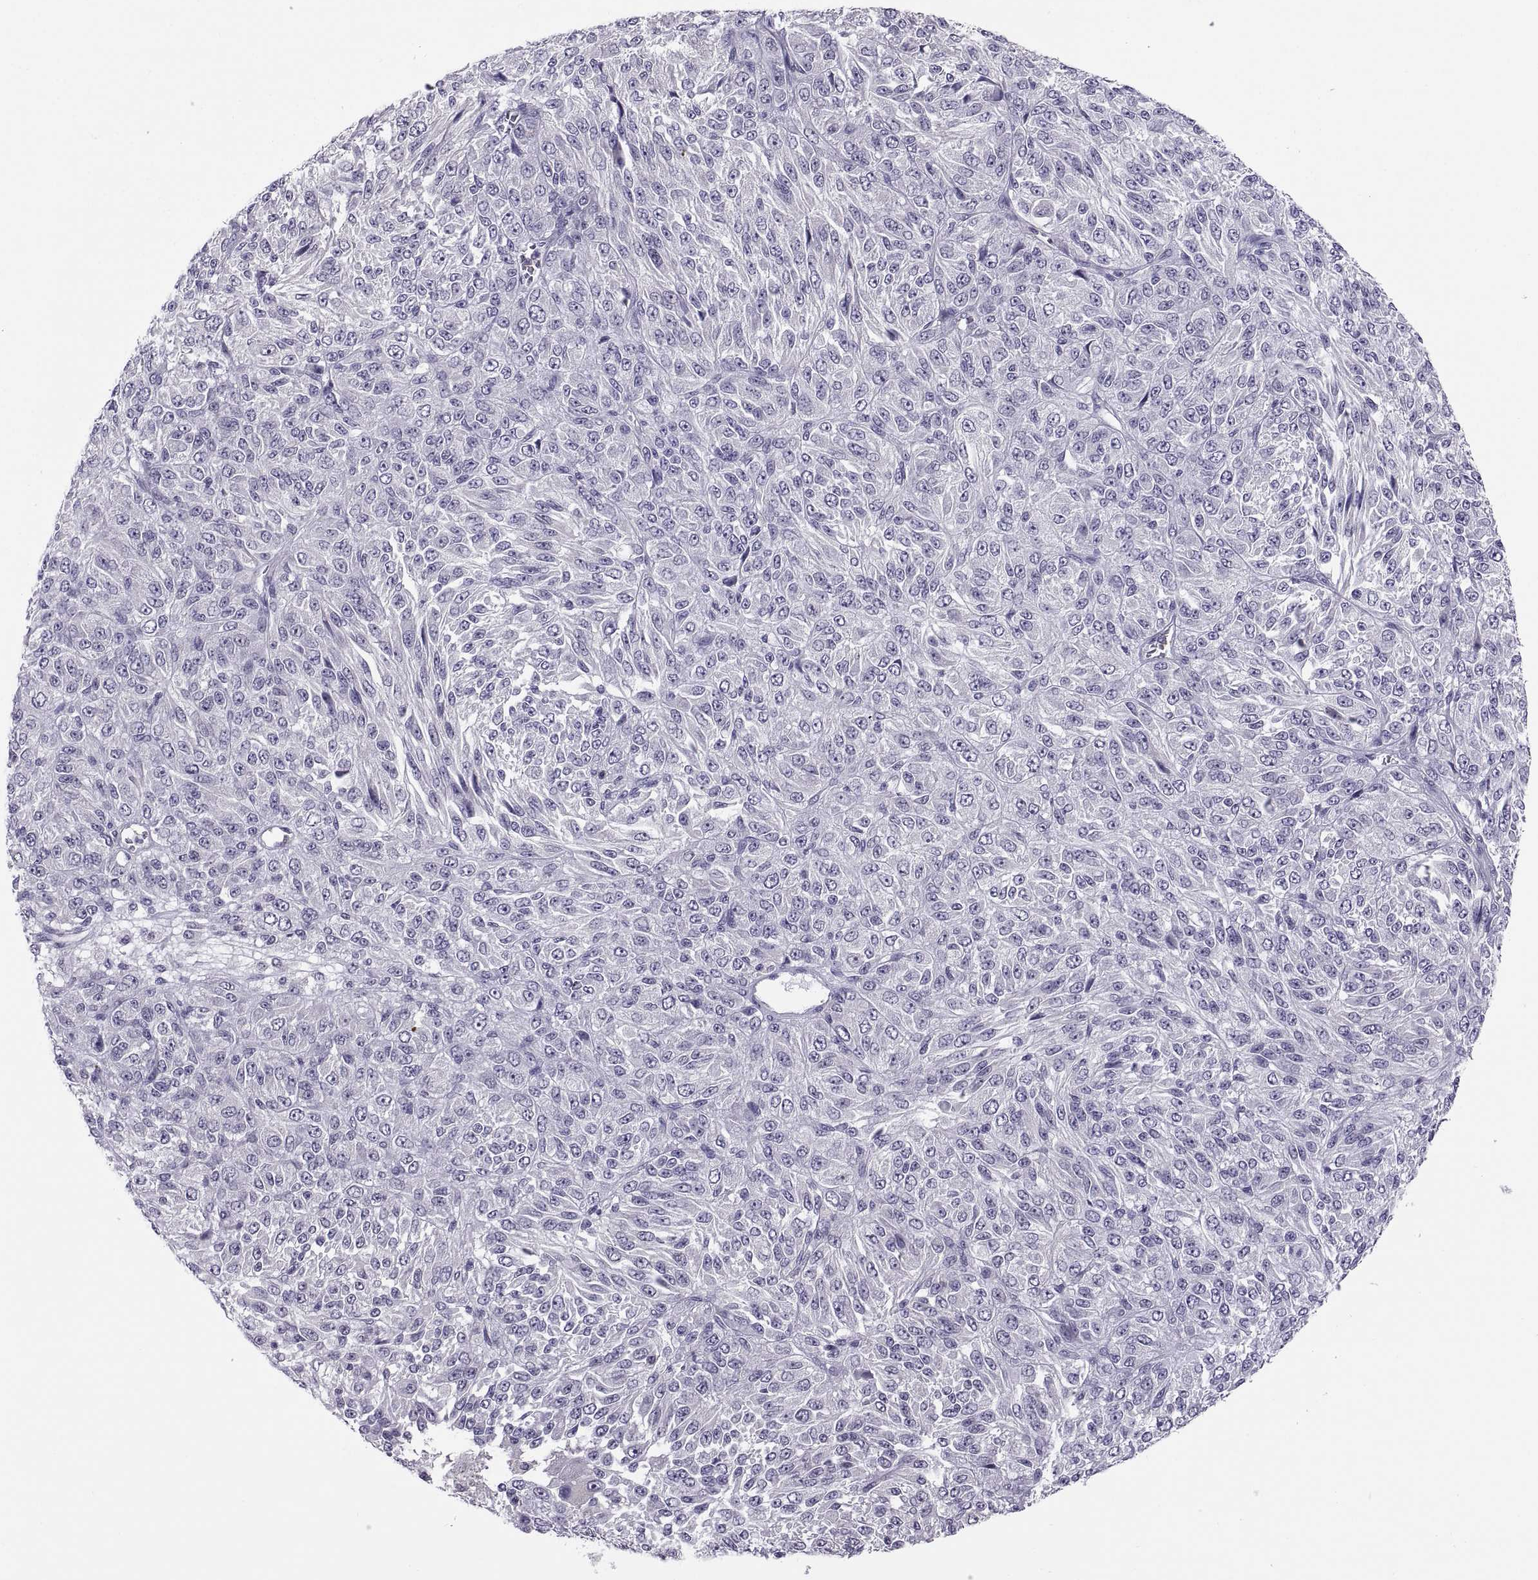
{"staining": {"intensity": "negative", "quantity": "none", "location": "none"}, "tissue": "melanoma", "cell_type": "Tumor cells", "image_type": "cancer", "snomed": [{"axis": "morphology", "description": "Malignant melanoma, Metastatic site"}, {"axis": "topography", "description": "Brain"}], "caption": "The immunohistochemistry micrograph has no significant staining in tumor cells of melanoma tissue.", "gene": "TTC21A", "patient": {"sex": "female", "age": 56}}